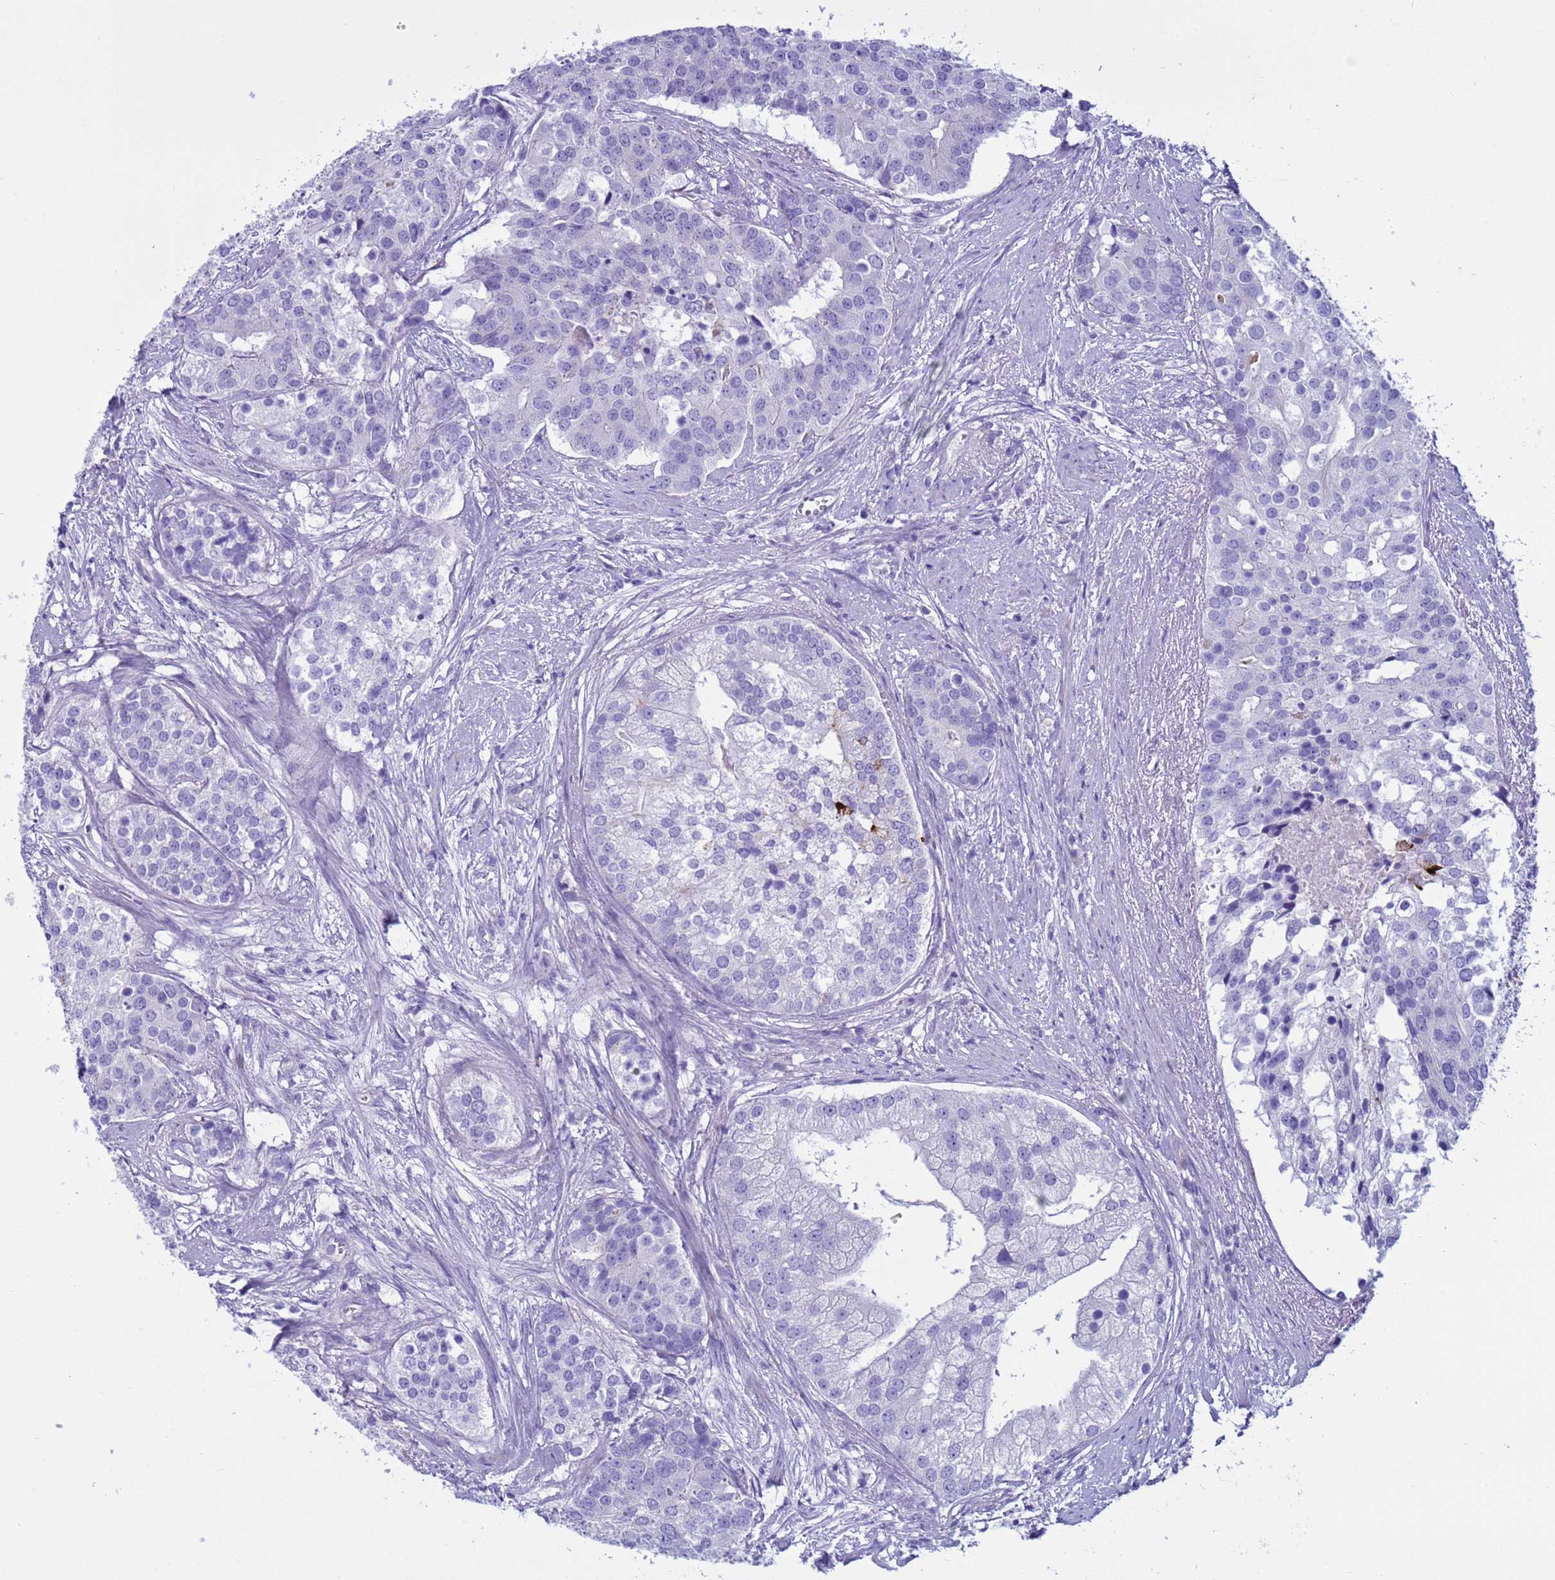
{"staining": {"intensity": "negative", "quantity": "none", "location": "none"}, "tissue": "prostate cancer", "cell_type": "Tumor cells", "image_type": "cancer", "snomed": [{"axis": "morphology", "description": "Adenocarcinoma, High grade"}, {"axis": "topography", "description": "Prostate"}], "caption": "DAB (3,3'-diaminobenzidine) immunohistochemical staining of human prostate adenocarcinoma (high-grade) exhibits no significant positivity in tumor cells.", "gene": "CST4", "patient": {"sex": "male", "age": 62}}